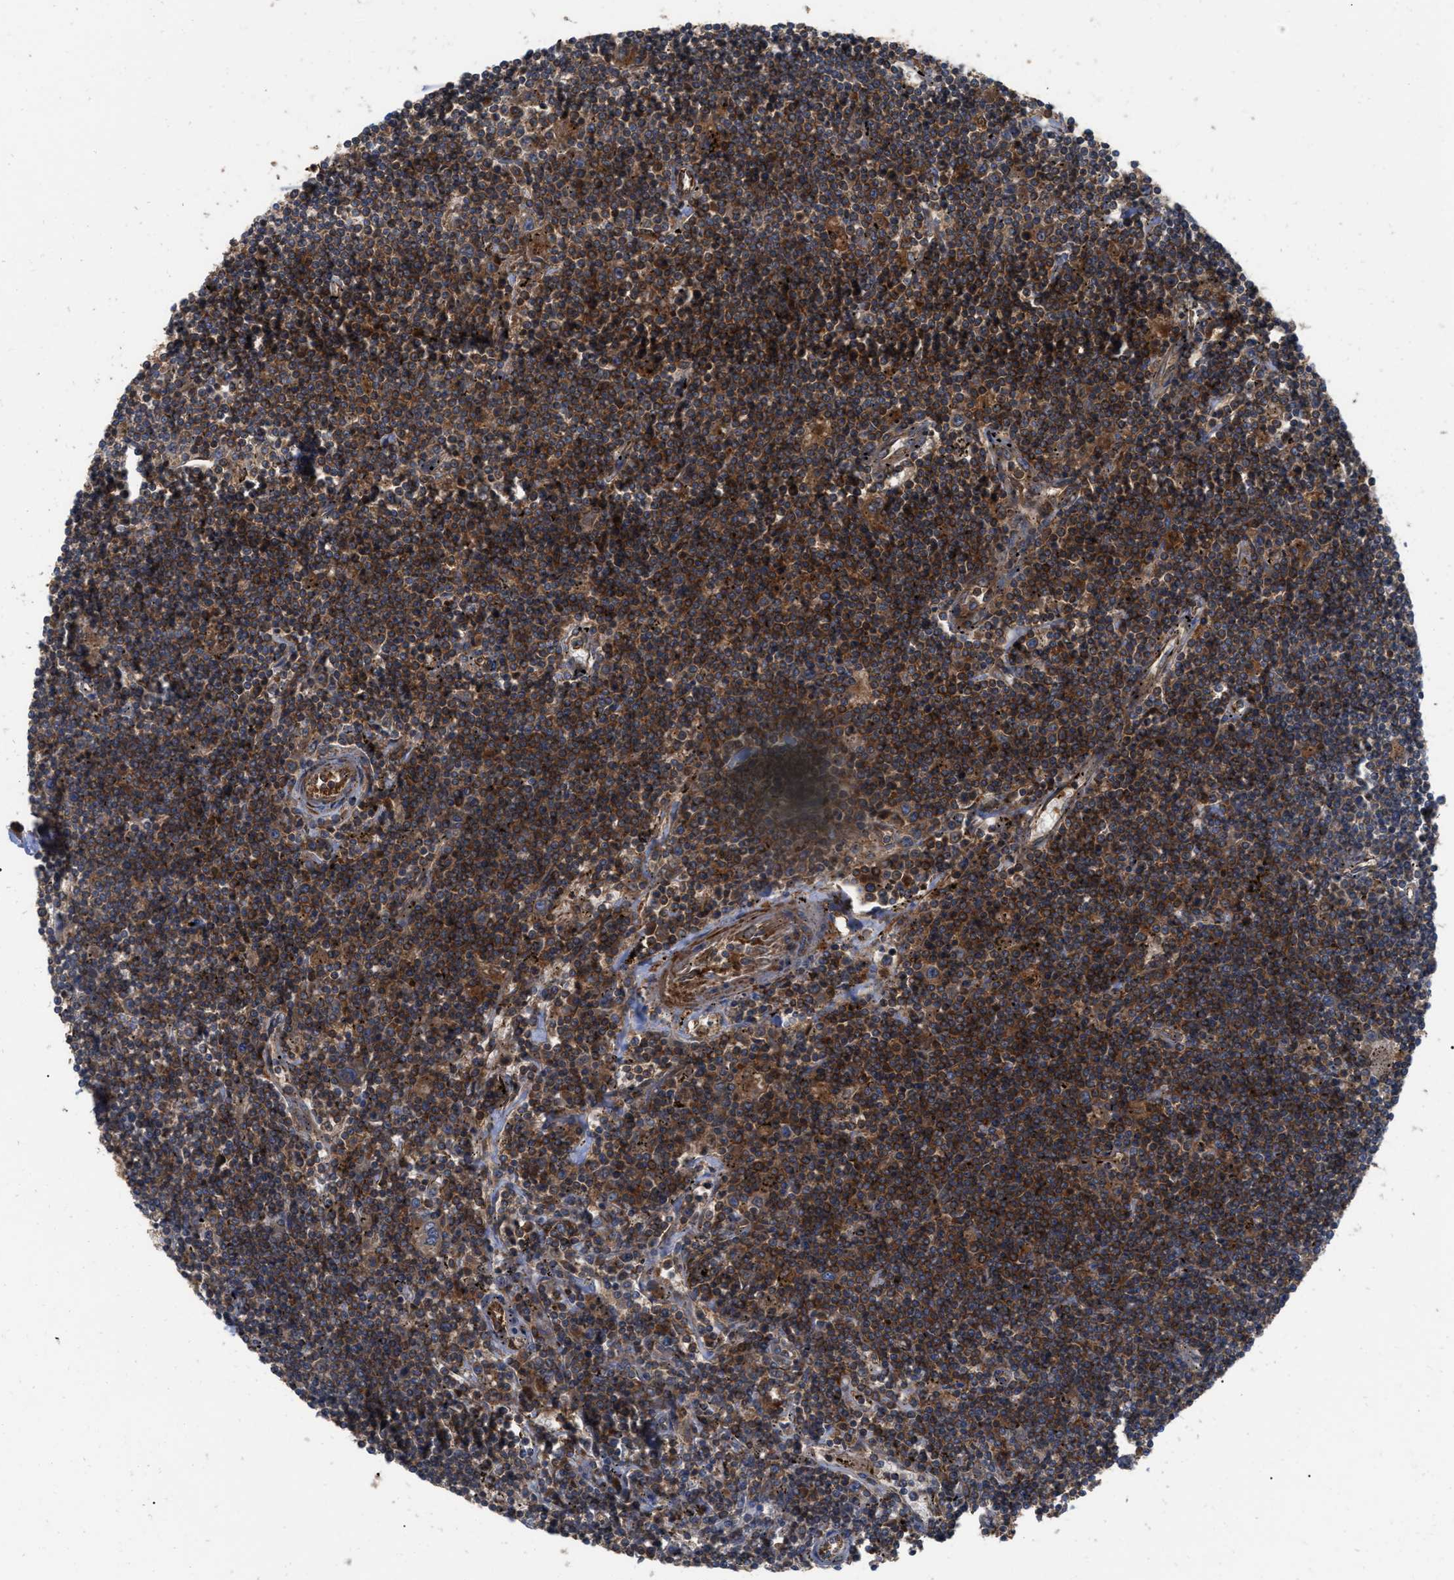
{"staining": {"intensity": "strong", "quantity": "25%-75%", "location": "cytoplasmic/membranous"}, "tissue": "lymphoma", "cell_type": "Tumor cells", "image_type": "cancer", "snomed": [{"axis": "morphology", "description": "Malignant lymphoma, non-Hodgkin's type, Low grade"}, {"axis": "topography", "description": "Spleen"}], "caption": "Tumor cells show high levels of strong cytoplasmic/membranous positivity in about 25%-75% of cells in human low-grade malignant lymphoma, non-Hodgkin's type.", "gene": "RABEP1", "patient": {"sex": "male", "age": 76}}